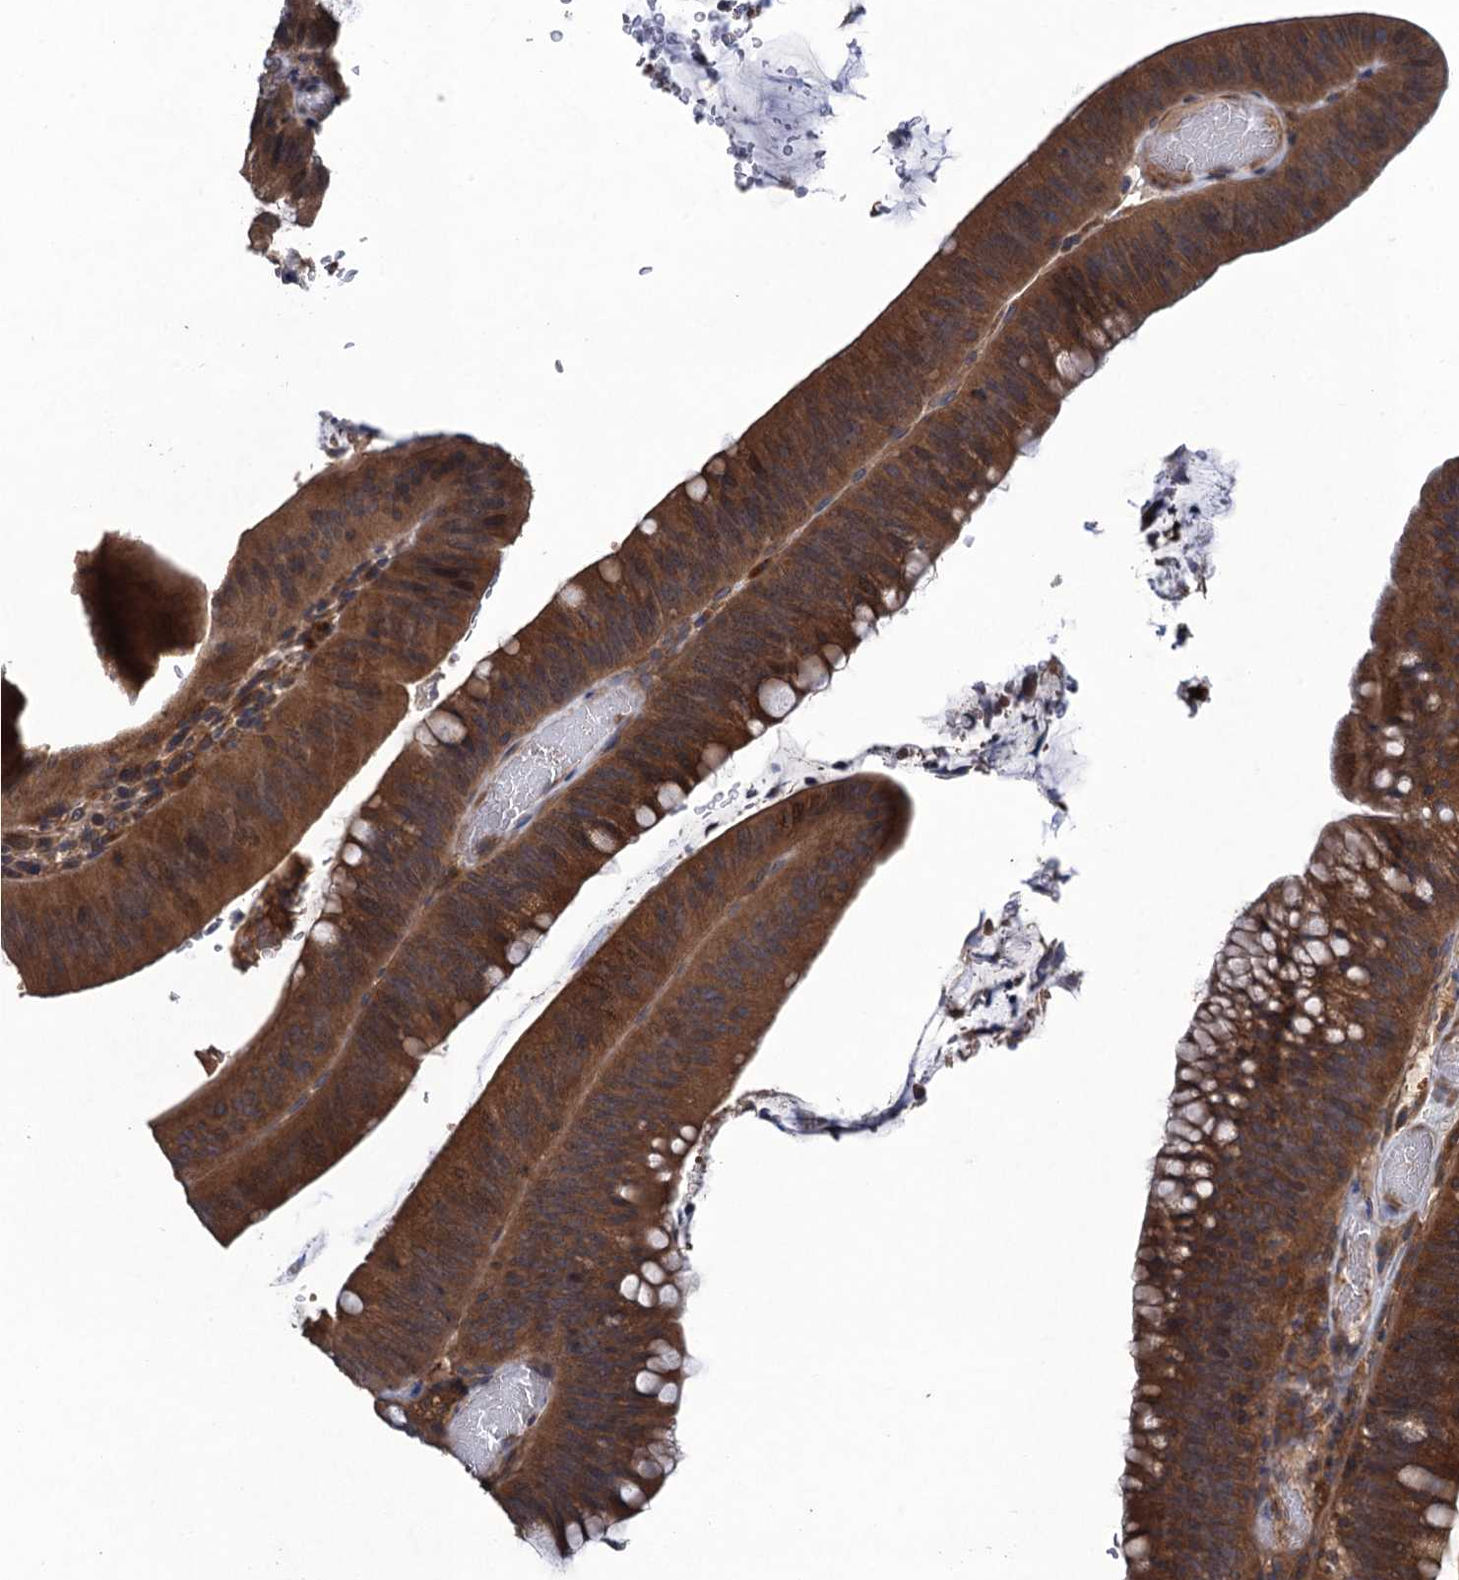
{"staining": {"intensity": "moderate", "quantity": ">75%", "location": "cytoplasmic/membranous"}, "tissue": "colorectal cancer", "cell_type": "Tumor cells", "image_type": "cancer", "snomed": [{"axis": "morphology", "description": "Normal tissue, NOS"}, {"axis": "topography", "description": "Colon"}], "caption": "This image demonstrates IHC staining of human colorectal cancer, with medium moderate cytoplasmic/membranous staining in approximately >75% of tumor cells.", "gene": "CNTN5", "patient": {"sex": "female", "age": 82}}